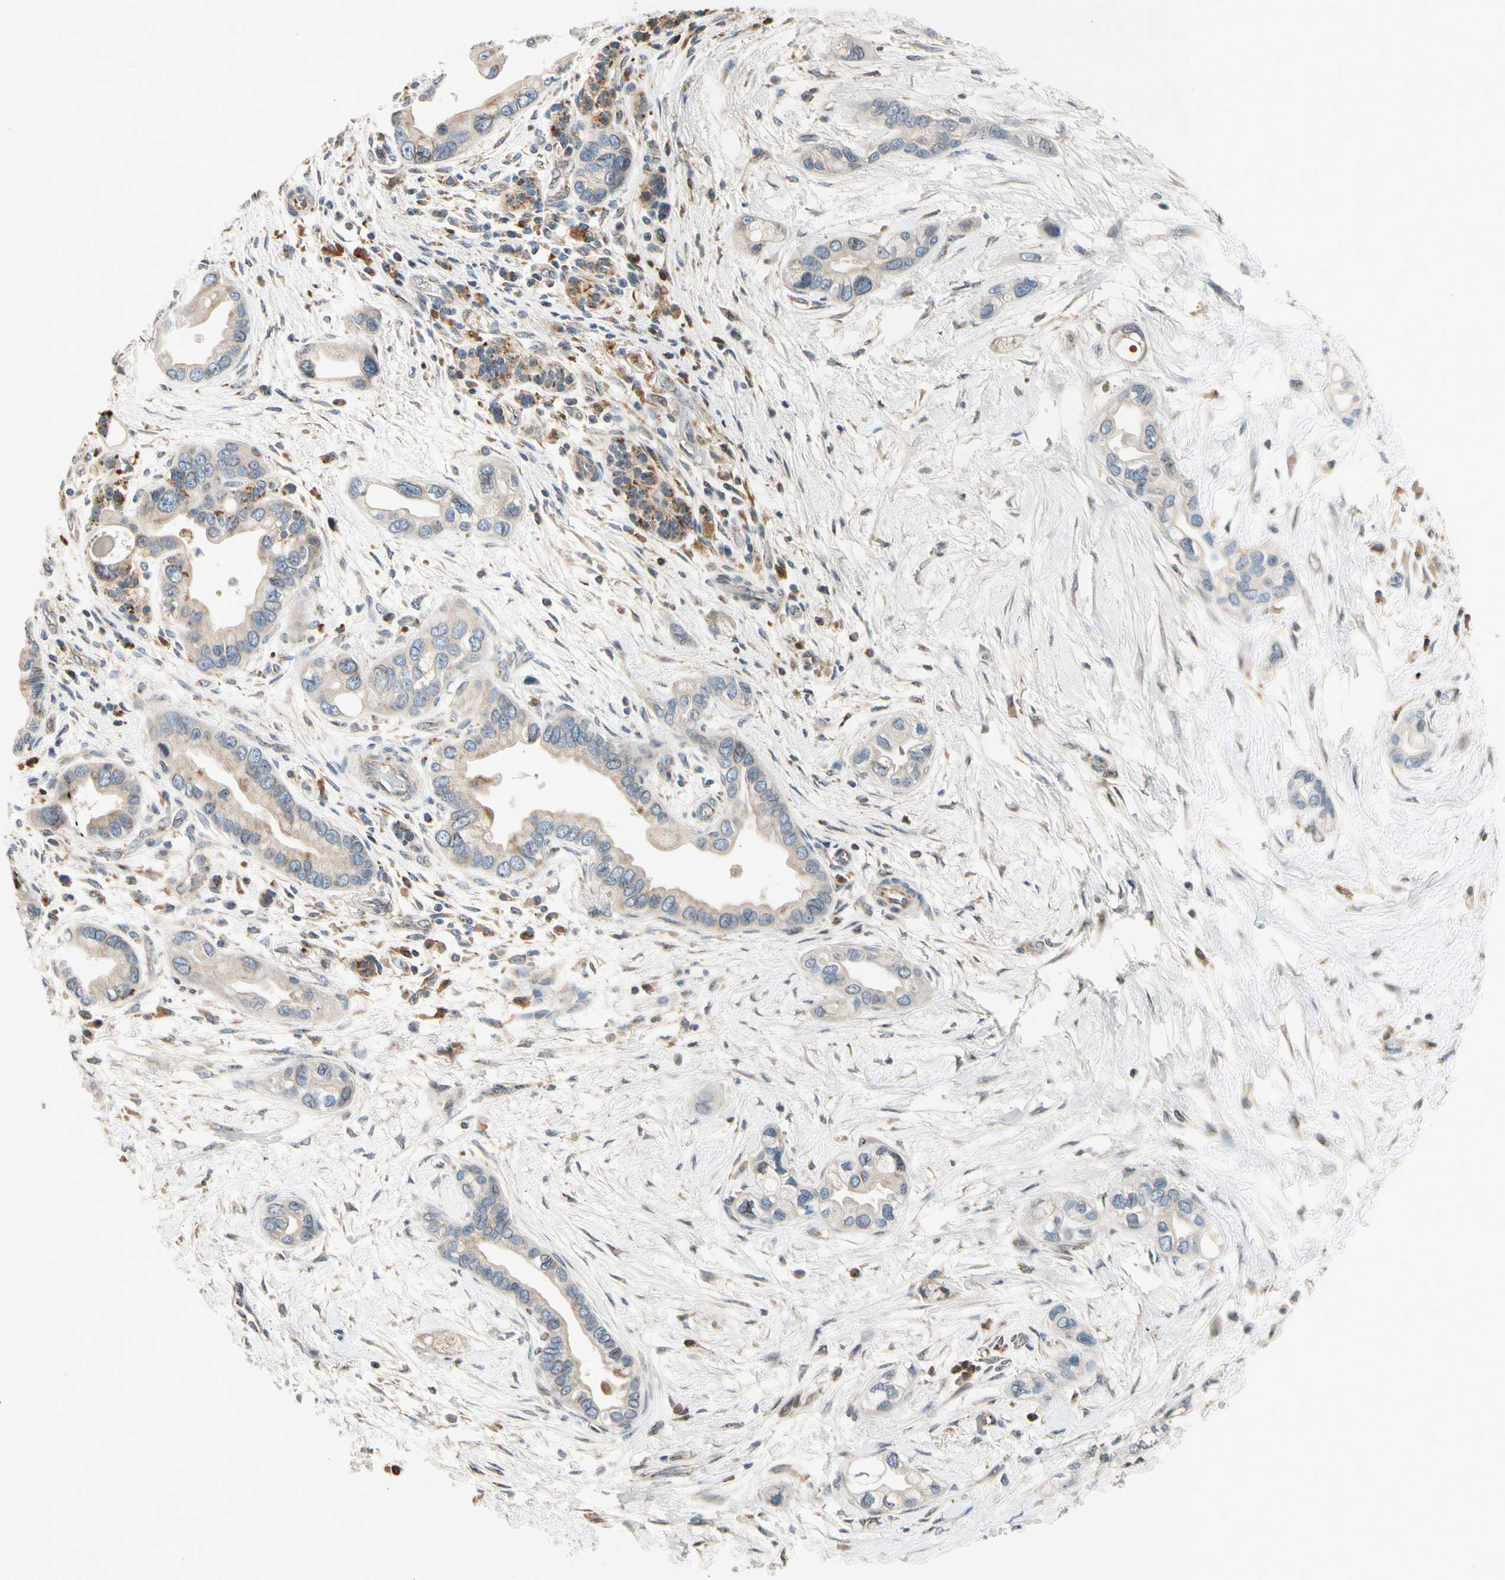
{"staining": {"intensity": "weak", "quantity": ">75%", "location": "cytoplasmic/membranous"}, "tissue": "pancreatic cancer", "cell_type": "Tumor cells", "image_type": "cancer", "snomed": [{"axis": "morphology", "description": "Adenocarcinoma, NOS"}, {"axis": "topography", "description": "Pancreas"}], "caption": "About >75% of tumor cells in human pancreatic cancer display weak cytoplasmic/membranous protein positivity as visualized by brown immunohistochemical staining.", "gene": "NPHP3", "patient": {"sex": "female", "age": 77}}